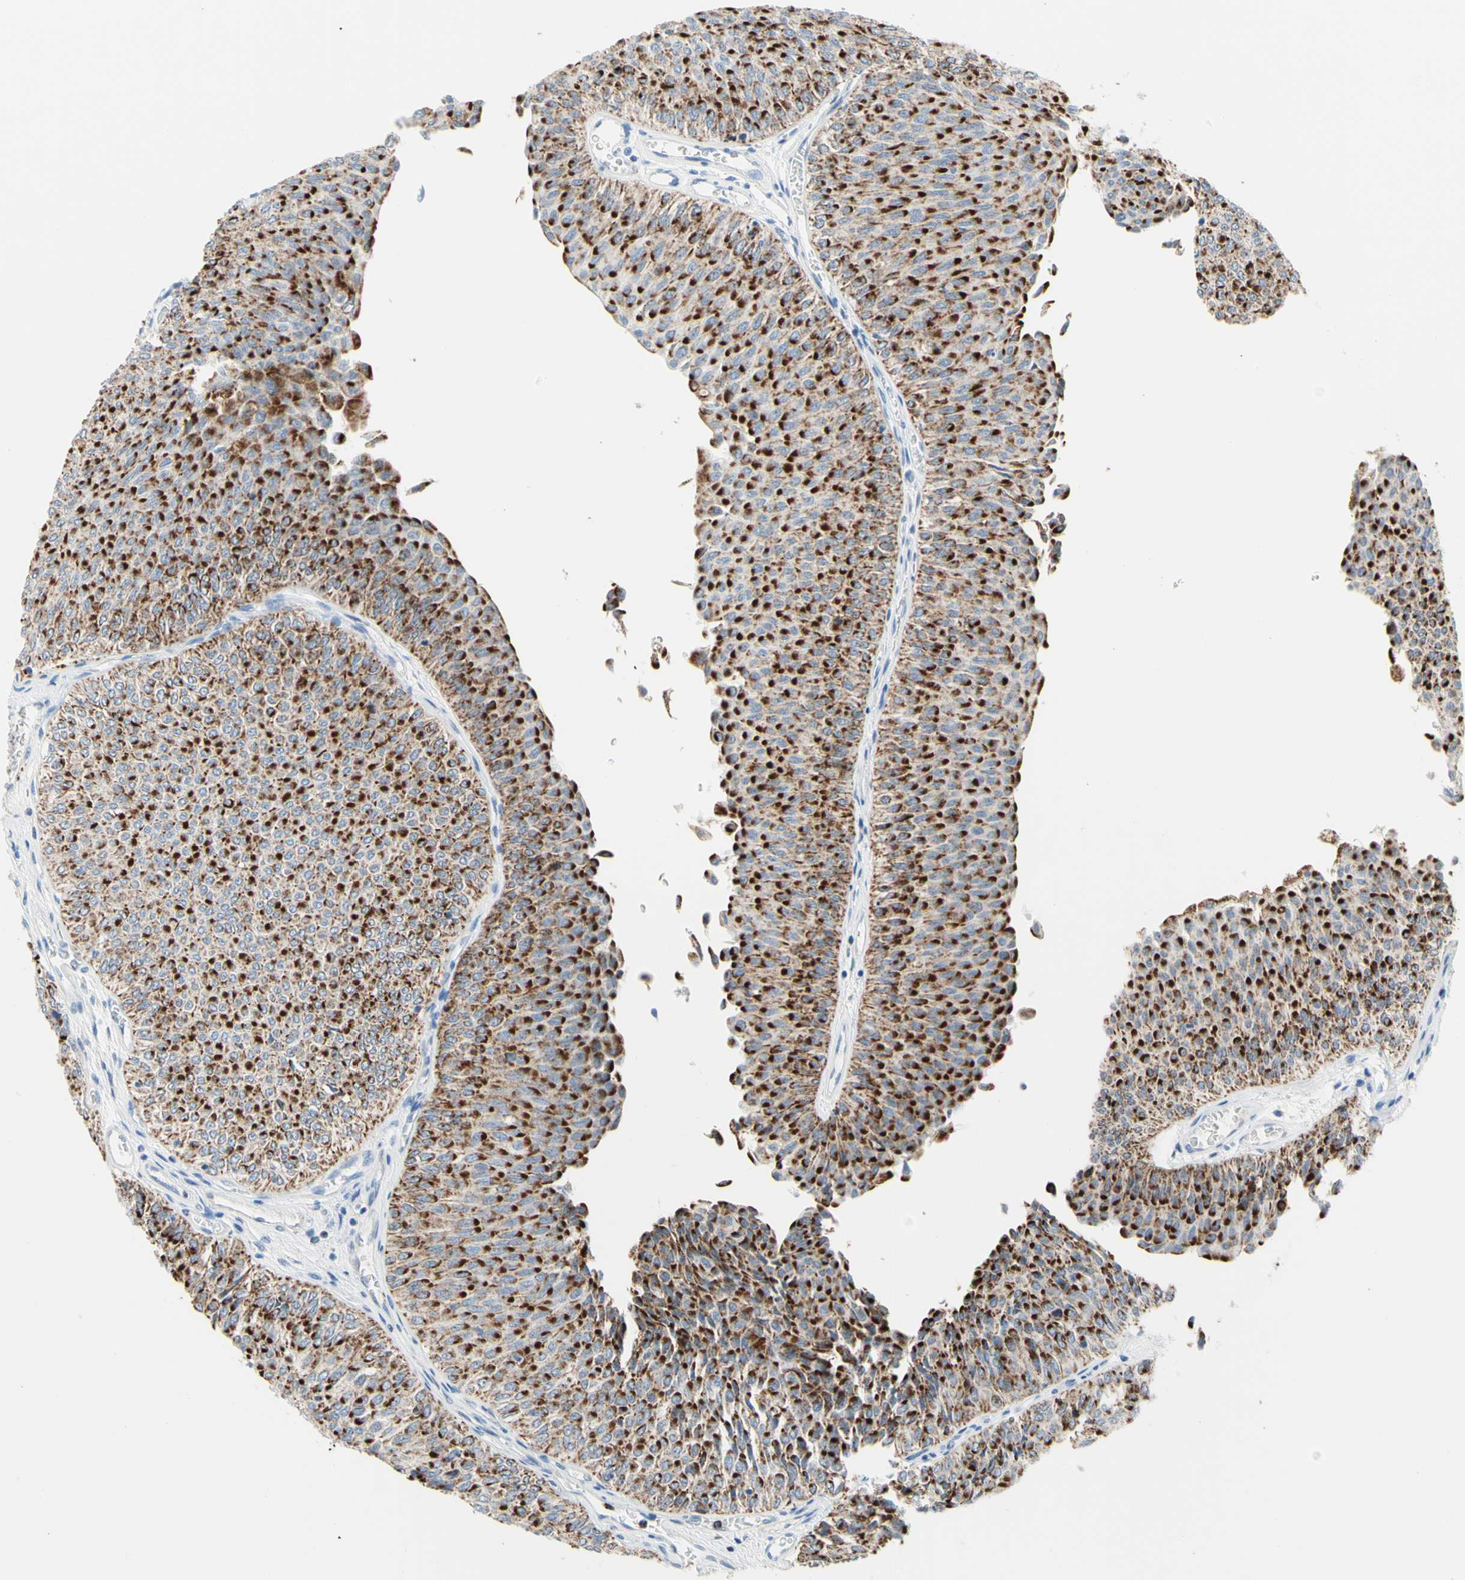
{"staining": {"intensity": "strong", "quantity": ">75%", "location": "cytoplasmic/membranous"}, "tissue": "urothelial cancer", "cell_type": "Tumor cells", "image_type": "cancer", "snomed": [{"axis": "morphology", "description": "Urothelial carcinoma, Low grade"}, {"axis": "topography", "description": "Urinary bladder"}], "caption": "DAB (3,3'-diaminobenzidine) immunohistochemical staining of urothelial carcinoma (low-grade) displays strong cytoplasmic/membranous protein expression in about >75% of tumor cells. Nuclei are stained in blue.", "gene": "CYSLTR1", "patient": {"sex": "male", "age": 78}}